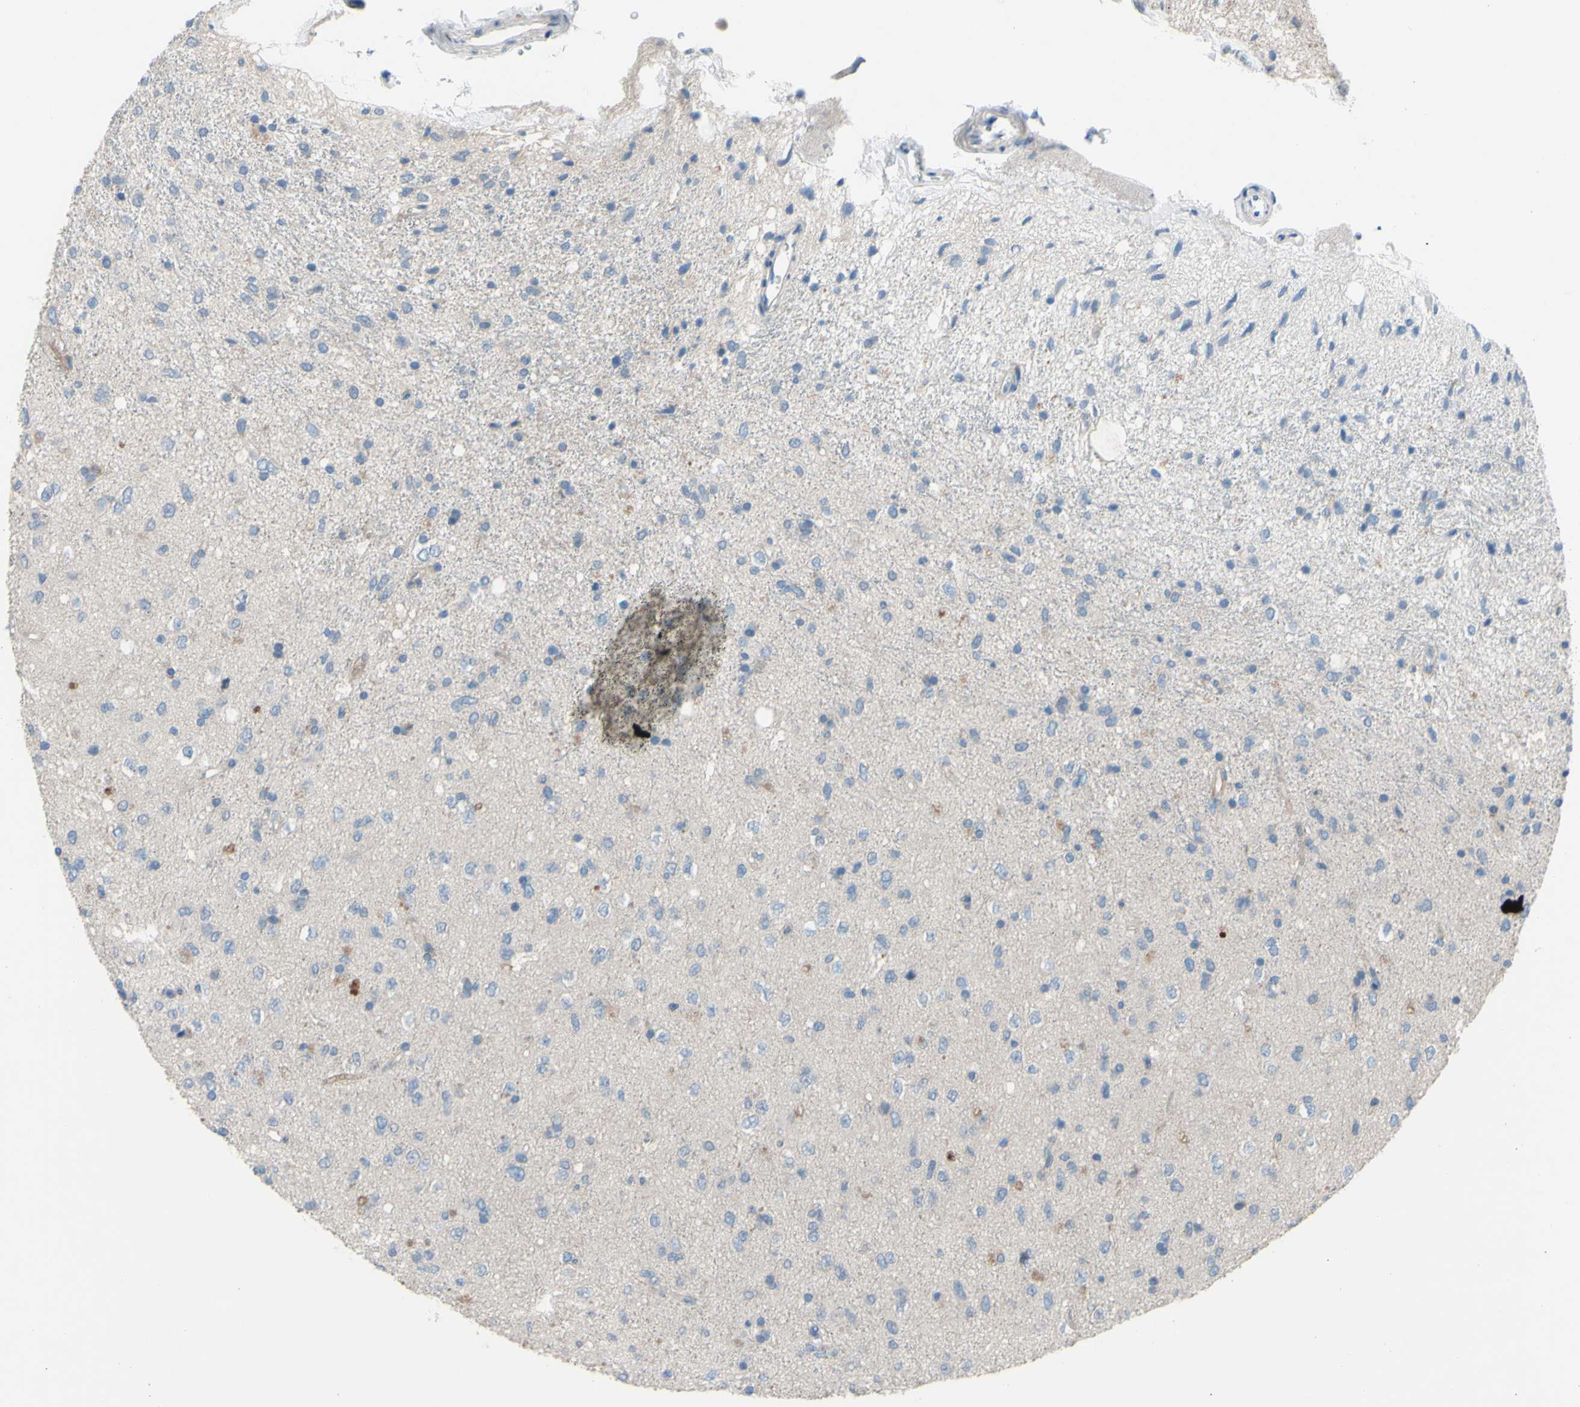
{"staining": {"intensity": "negative", "quantity": "none", "location": "none"}, "tissue": "glioma", "cell_type": "Tumor cells", "image_type": "cancer", "snomed": [{"axis": "morphology", "description": "Glioma, malignant, Low grade"}, {"axis": "topography", "description": "Brain"}], "caption": "Protein analysis of glioma demonstrates no significant staining in tumor cells. The staining was performed using DAB (3,3'-diaminobenzidine) to visualize the protein expression in brown, while the nuclei were stained in blue with hematoxylin (Magnification: 20x).", "gene": "CDCP1", "patient": {"sex": "male", "age": 77}}